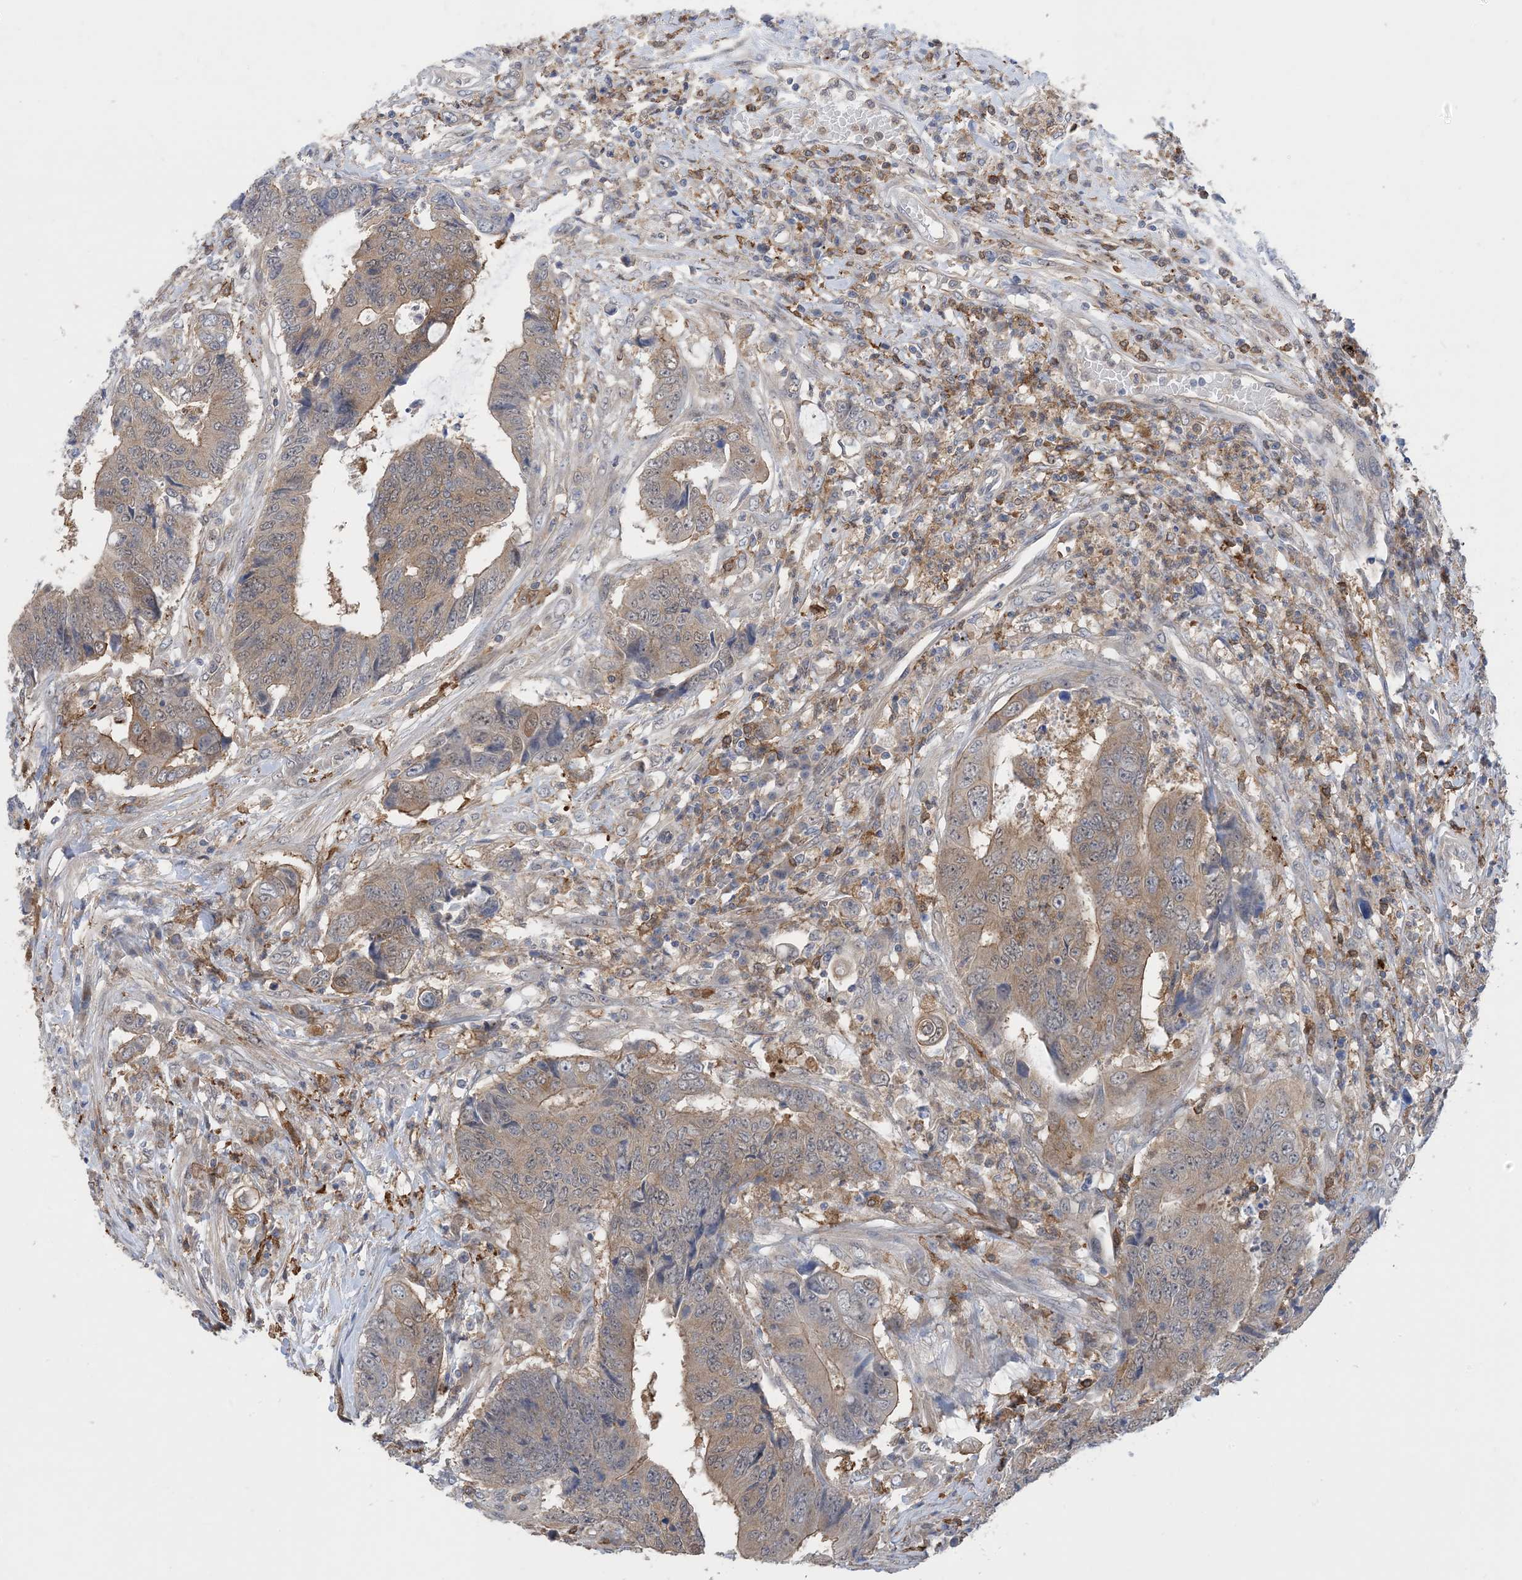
{"staining": {"intensity": "weak", "quantity": "25%-75%", "location": "cytoplasmic/membranous"}, "tissue": "colorectal cancer", "cell_type": "Tumor cells", "image_type": "cancer", "snomed": [{"axis": "morphology", "description": "Adenocarcinoma, NOS"}, {"axis": "topography", "description": "Rectum"}], "caption": "Adenocarcinoma (colorectal) stained with a protein marker displays weak staining in tumor cells.", "gene": "HS1BP3", "patient": {"sex": "male", "age": 84}}